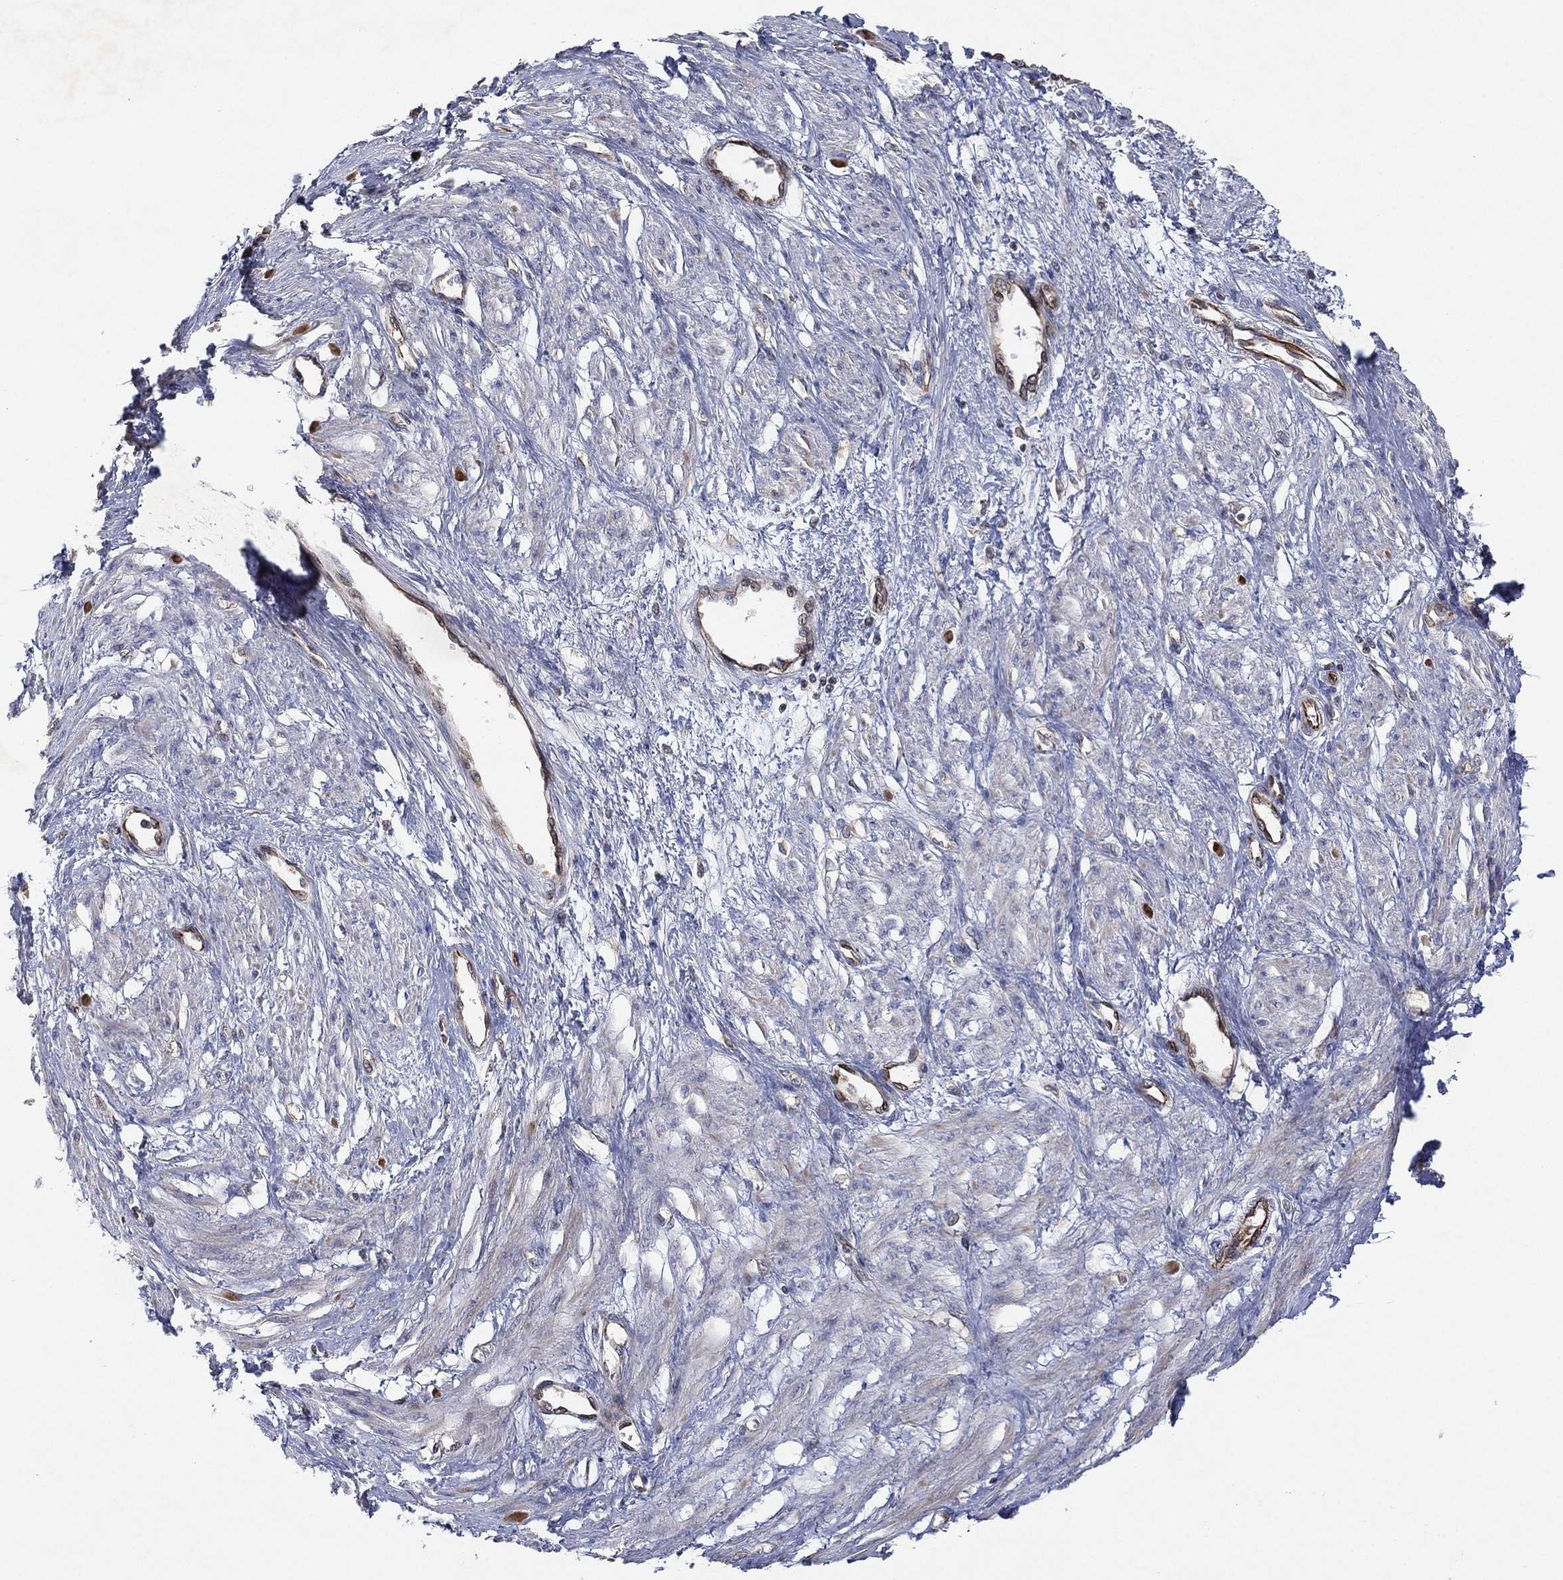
{"staining": {"intensity": "weak", "quantity": "<25%", "location": "cytoplasmic/membranous"}, "tissue": "smooth muscle", "cell_type": "Smooth muscle cells", "image_type": "normal", "snomed": [{"axis": "morphology", "description": "Normal tissue, NOS"}, {"axis": "topography", "description": "Smooth muscle"}, {"axis": "topography", "description": "Uterus"}], "caption": "This histopathology image is of benign smooth muscle stained with immunohistochemistry (IHC) to label a protein in brown with the nuclei are counter-stained blue. There is no positivity in smooth muscle cells. (DAB (3,3'-diaminobenzidine) IHC with hematoxylin counter stain).", "gene": "FLI1", "patient": {"sex": "female", "age": 39}}